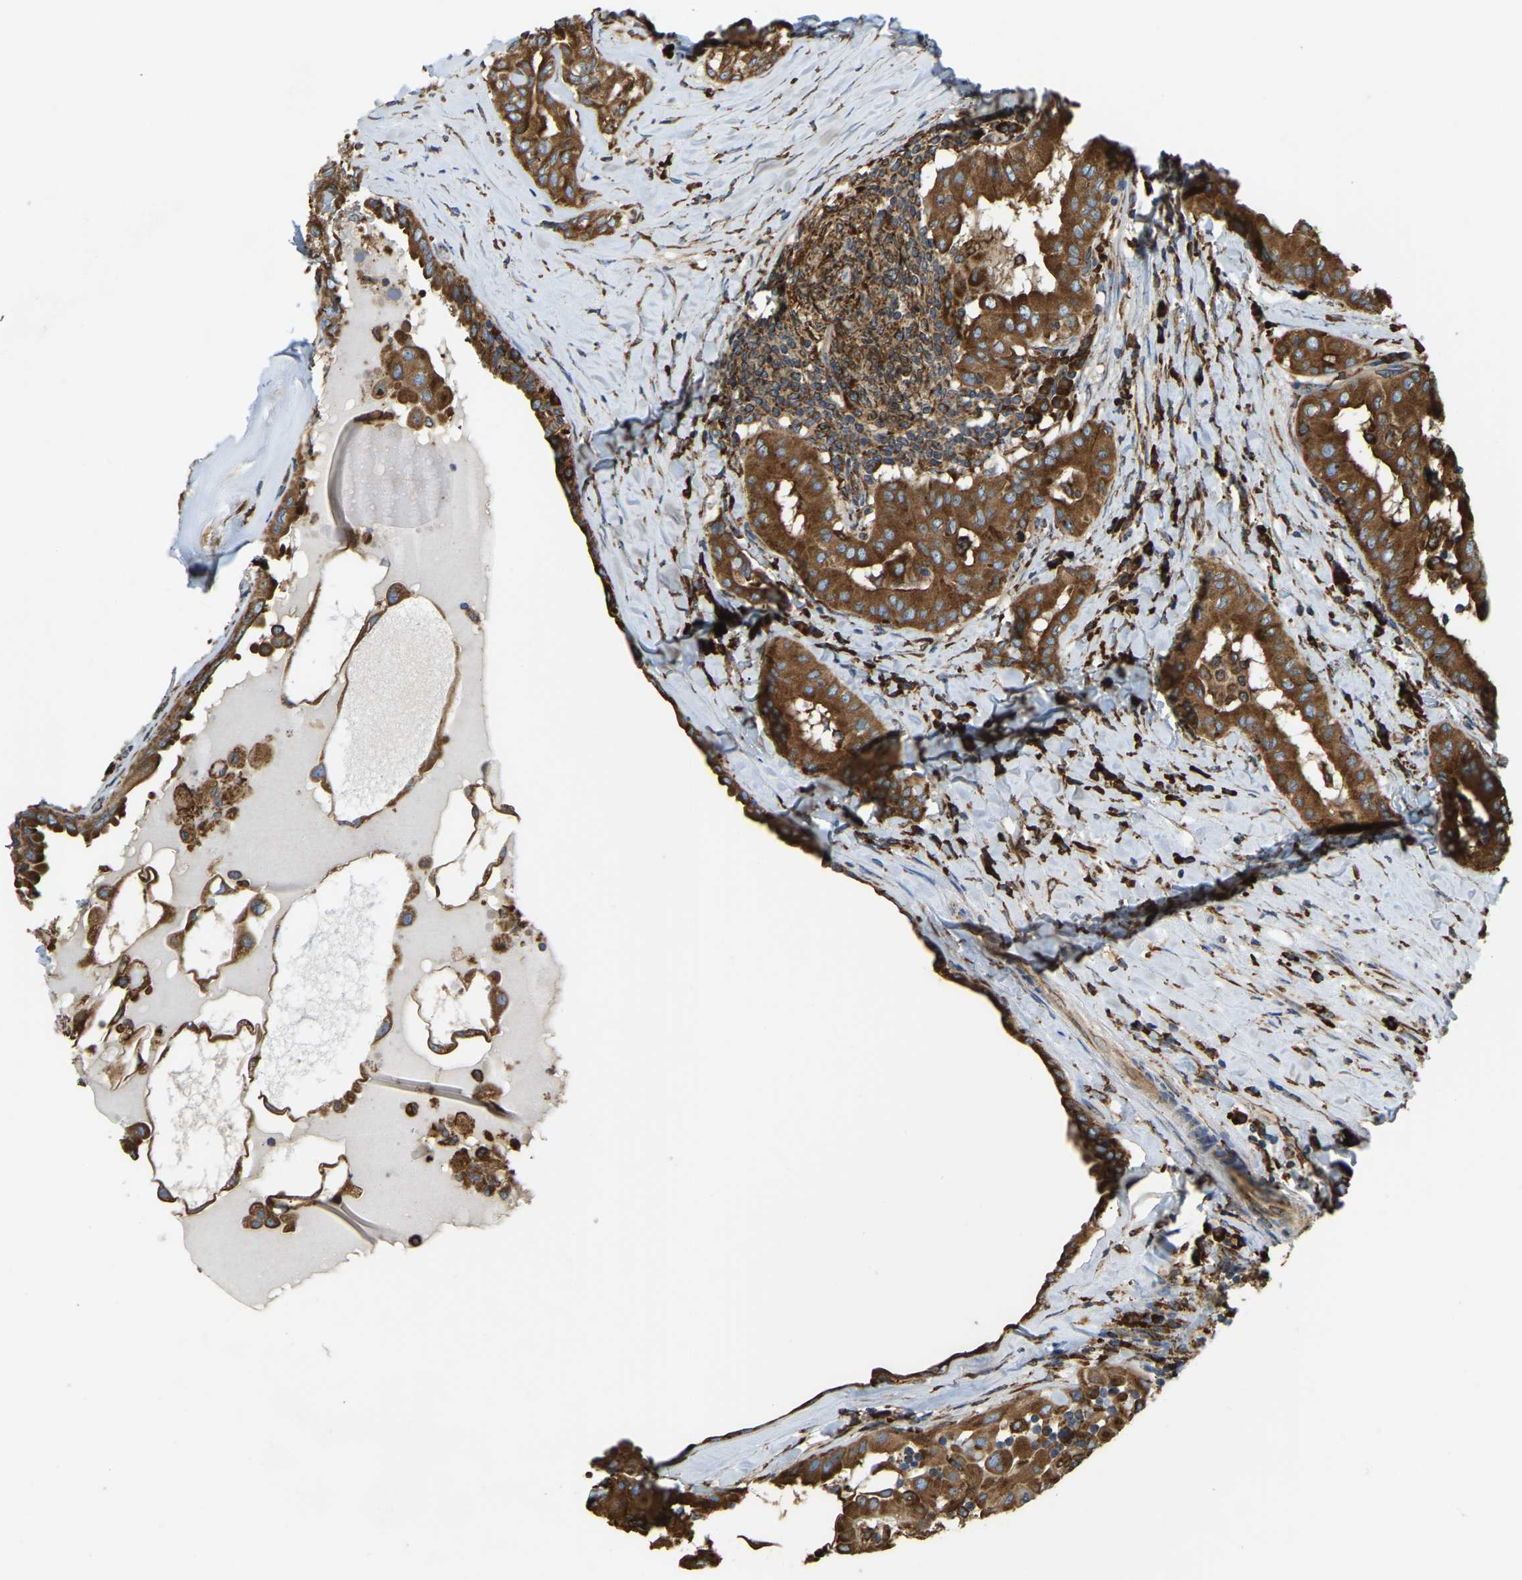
{"staining": {"intensity": "strong", "quantity": ">75%", "location": "cytoplasmic/membranous"}, "tissue": "thyroid cancer", "cell_type": "Tumor cells", "image_type": "cancer", "snomed": [{"axis": "morphology", "description": "Papillary adenocarcinoma, NOS"}, {"axis": "topography", "description": "Thyroid gland"}], "caption": "Brown immunohistochemical staining in human thyroid cancer (papillary adenocarcinoma) displays strong cytoplasmic/membranous positivity in approximately >75% of tumor cells.", "gene": "RNF115", "patient": {"sex": "male", "age": 33}}